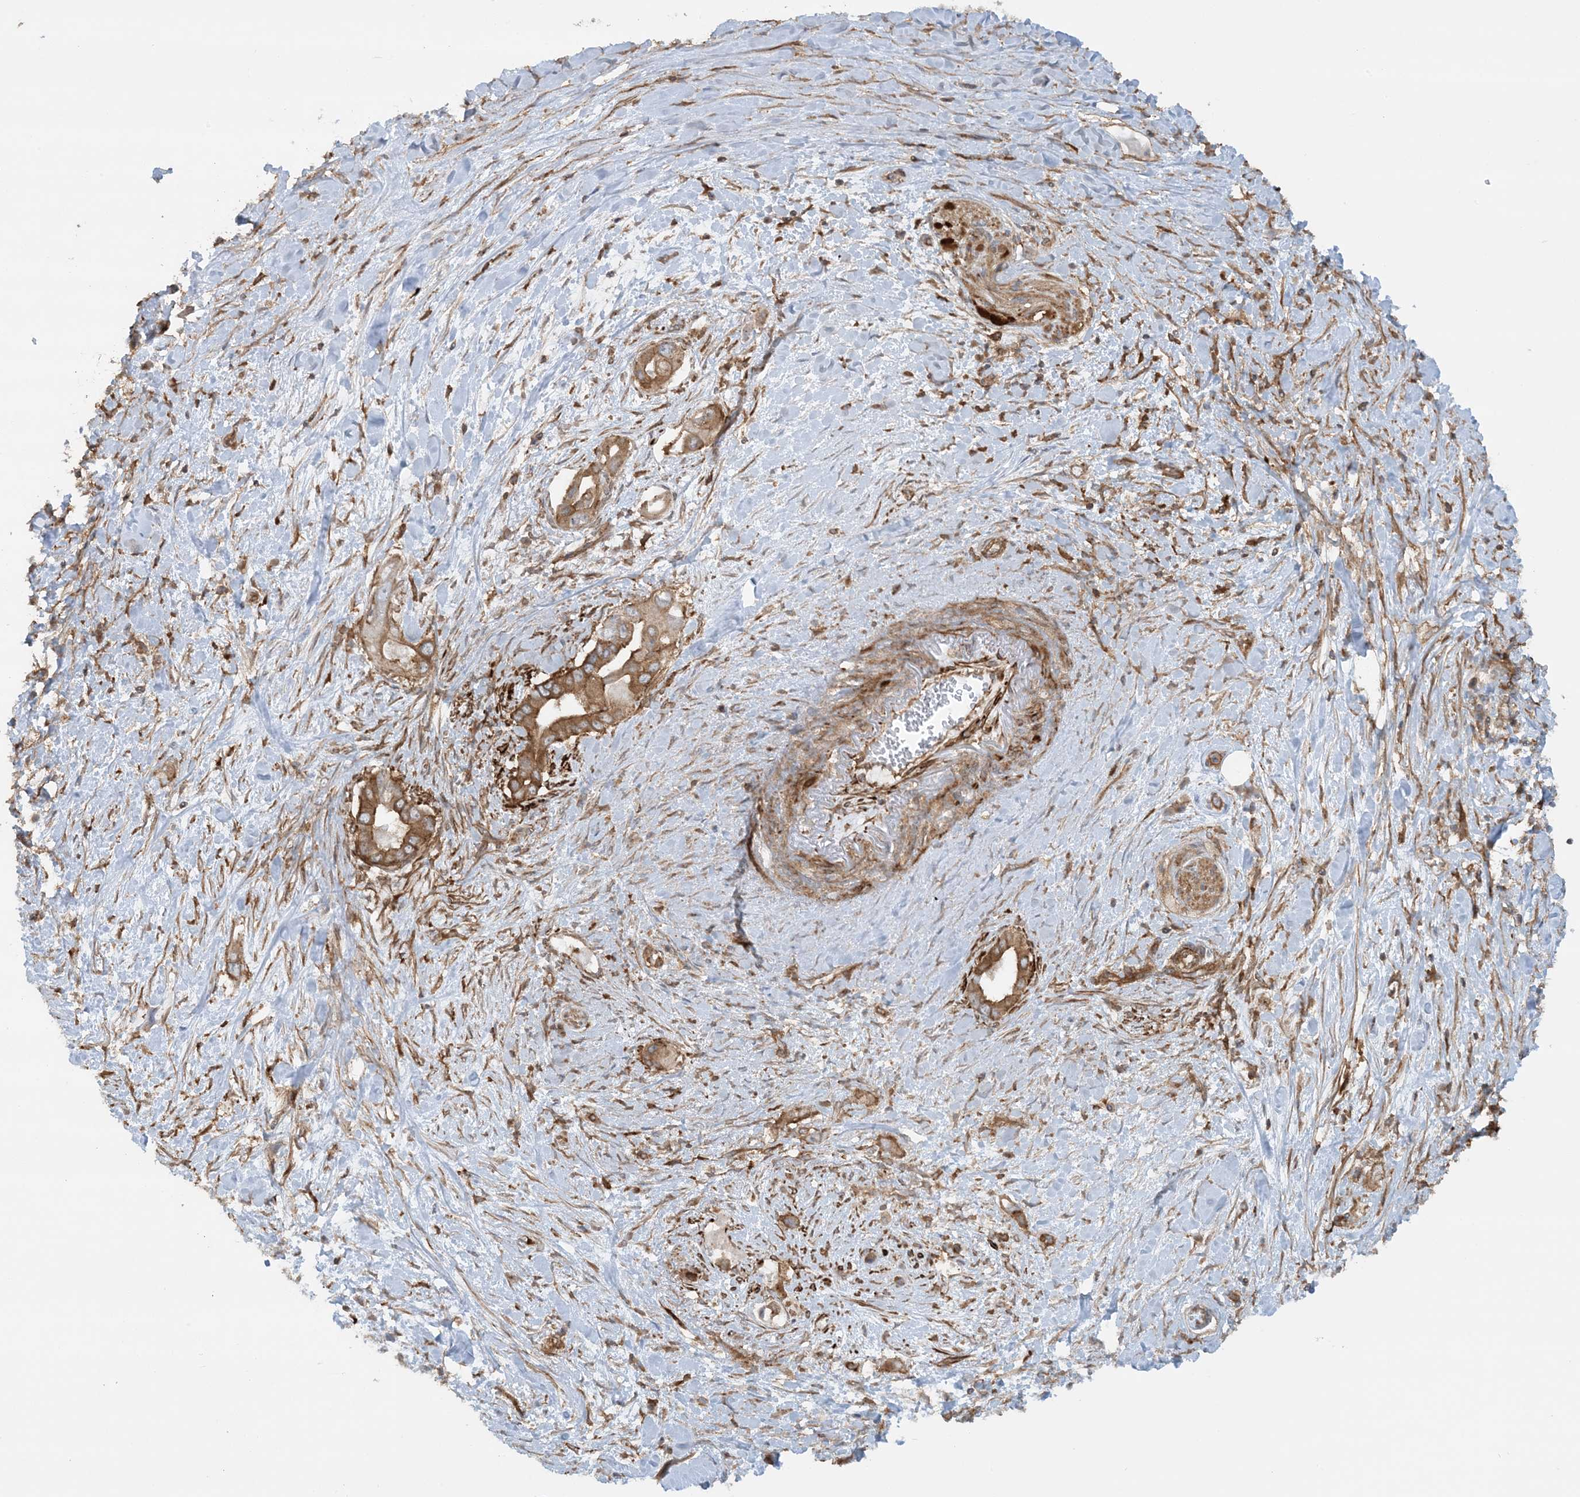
{"staining": {"intensity": "strong", "quantity": ">75%", "location": "cytoplasmic/membranous"}, "tissue": "pancreatic cancer", "cell_type": "Tumor cells", "image_type": "cancer", "snomed": [{"axis": "morphology", "description": "Inflammation, NOS"}, {"axis": "morphology", "description": "Adenocarcinoma, NOS"}, {"axis": "topography", "description": "Pancreas"}], "caption": "Pancreatic cancer (adenocarcinoma) stained with DAB (3,3'-diaminobenzidine) immunohistochemistry shows high levels of strong cytoplasmic/membranous expression in about >75% of tumor cells.", "gene": "STAM2", "patient": {"sex": "female", "age": 56}}